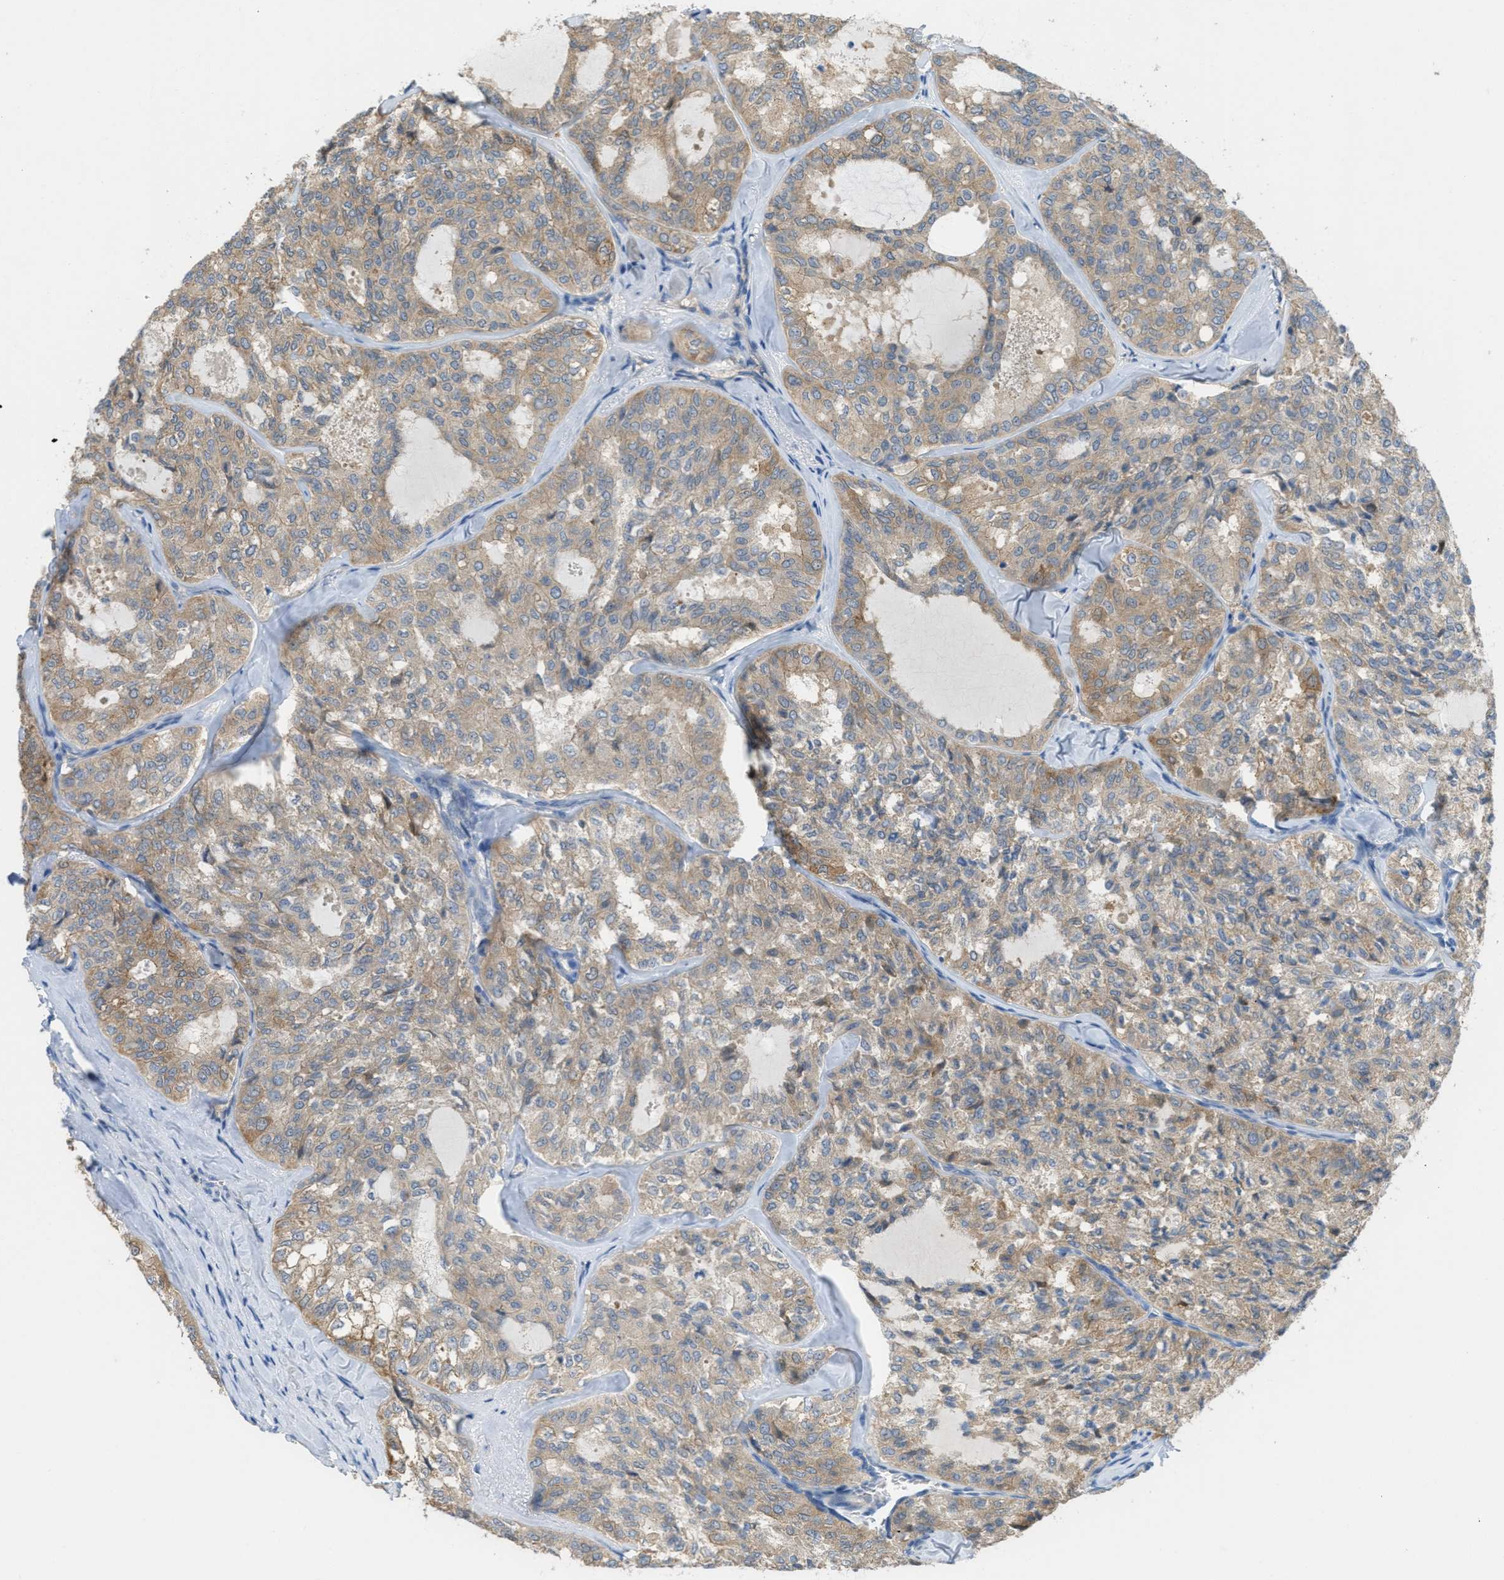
{"staining": {"intensity": "moderate", "quantity": ">75%", "location": "cytoplasmic/membranous"}, "tissue": "thyroid cancer", "cell_type": "Tumor cells", "image_type": "cancer", "snomed": [{"axis": "morphology", "description": "Follicular adenoma carcinoma, NOS"}, {"axis": "topography", "description": "Thyroid gland"}], "caption": "This is an image of immunohistochemistry staining of thyroid cancer (follicular adenoma carcinoma), which shows moderate positivity in the cytoplasmic/membranous of tumor cells.", "gene": "UBA5", "patient": {"sex": "male", "age": 75}}